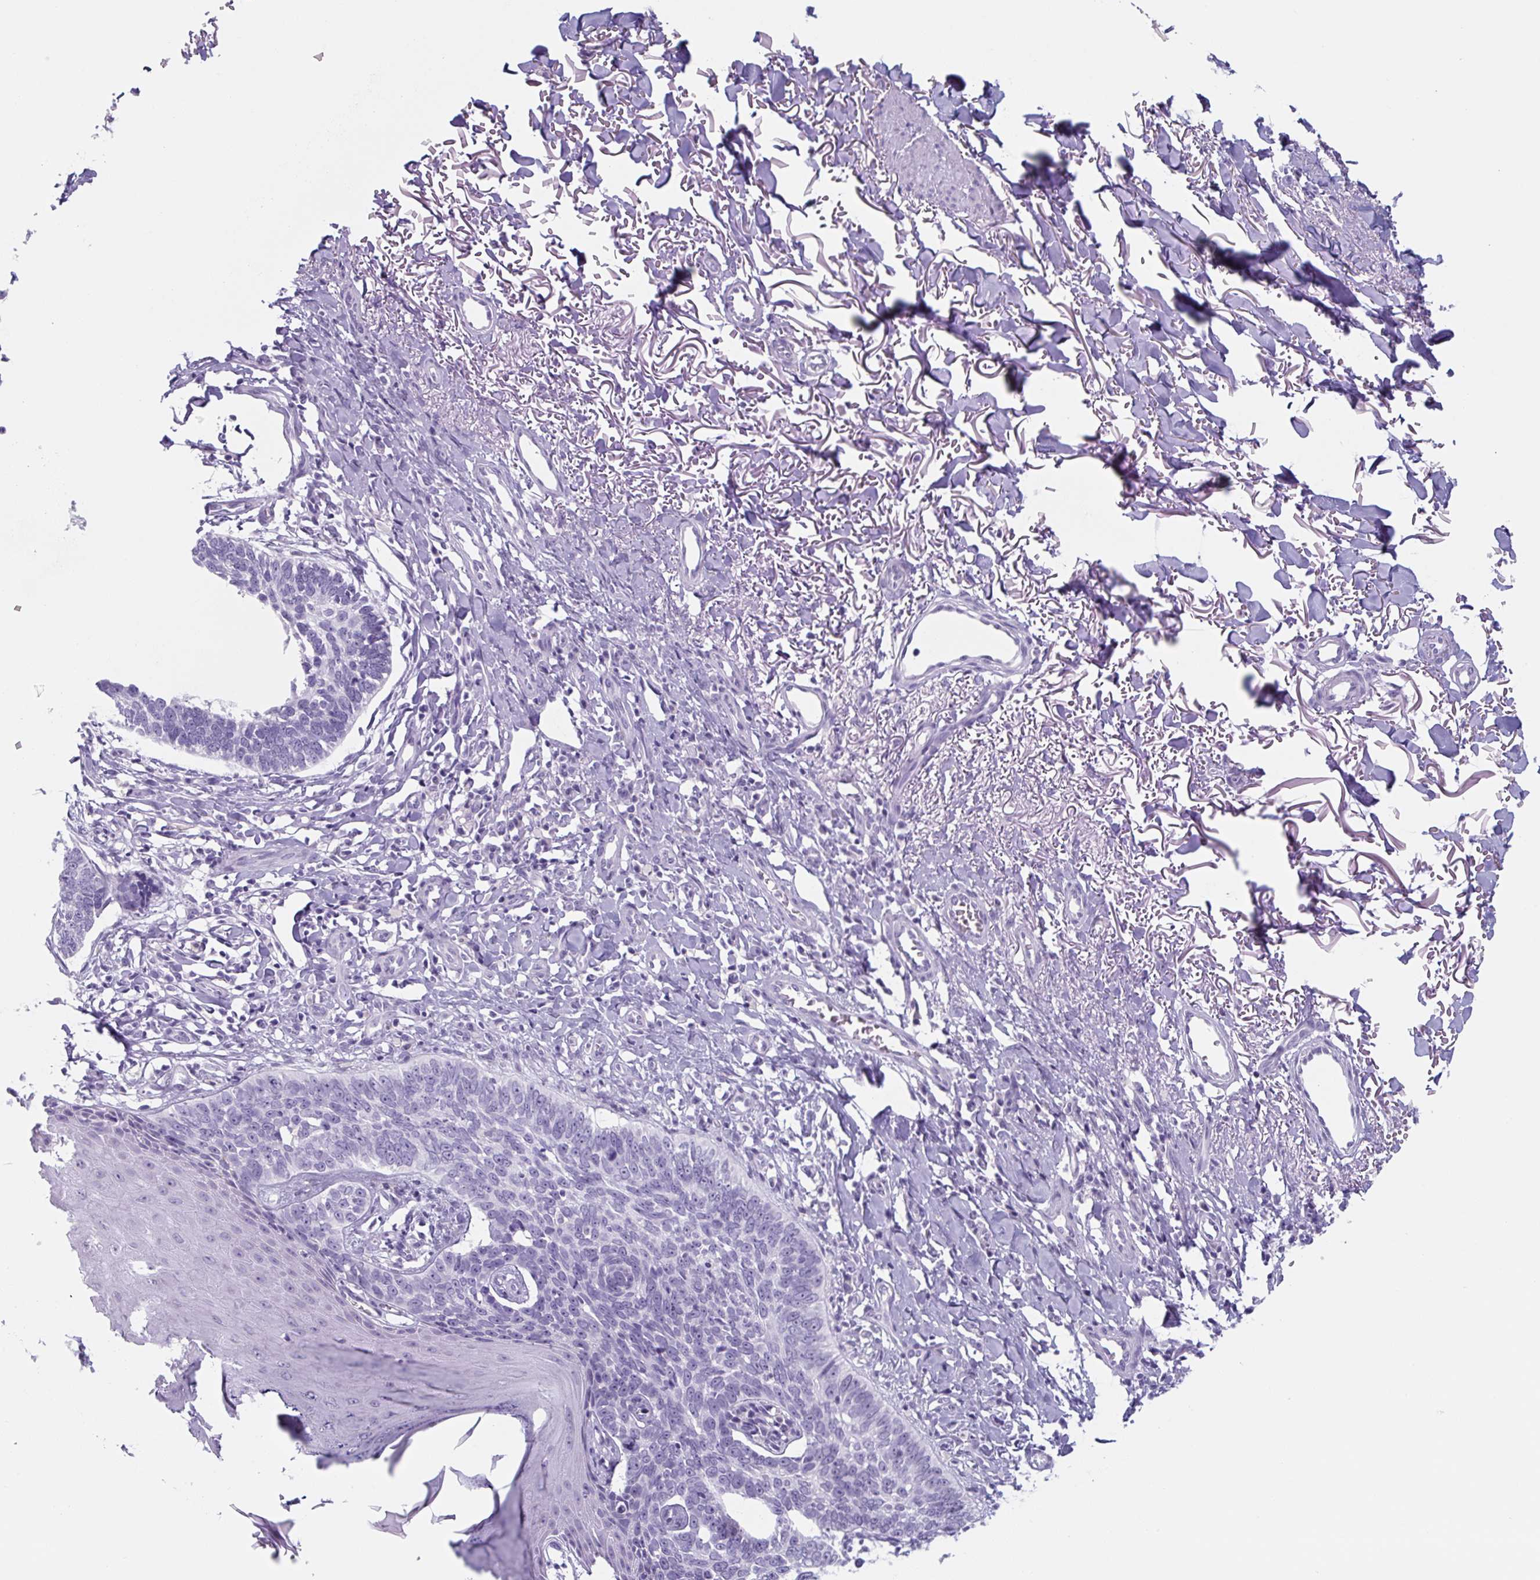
{"staining": {"intensity": "negative", "quantity": "none", "location": "none"}, "tissue": "skin cancer", "cell_type": "Tumor cells", "image_type": "cancer", "snomed": [{"axis": "morphology", "description": "Normal tissue, NOS"}, {"axis": "morphology", "description": "Basal cell carcinoma"}, {"axis": "topography", "description": "Skin"}], "caption": "Tumor cells are negative for protein expression in human skin cancer (basal cell carcinoma).", "gene": "TNFRSF8", "patient": {"sex": "male", "age": 77}}